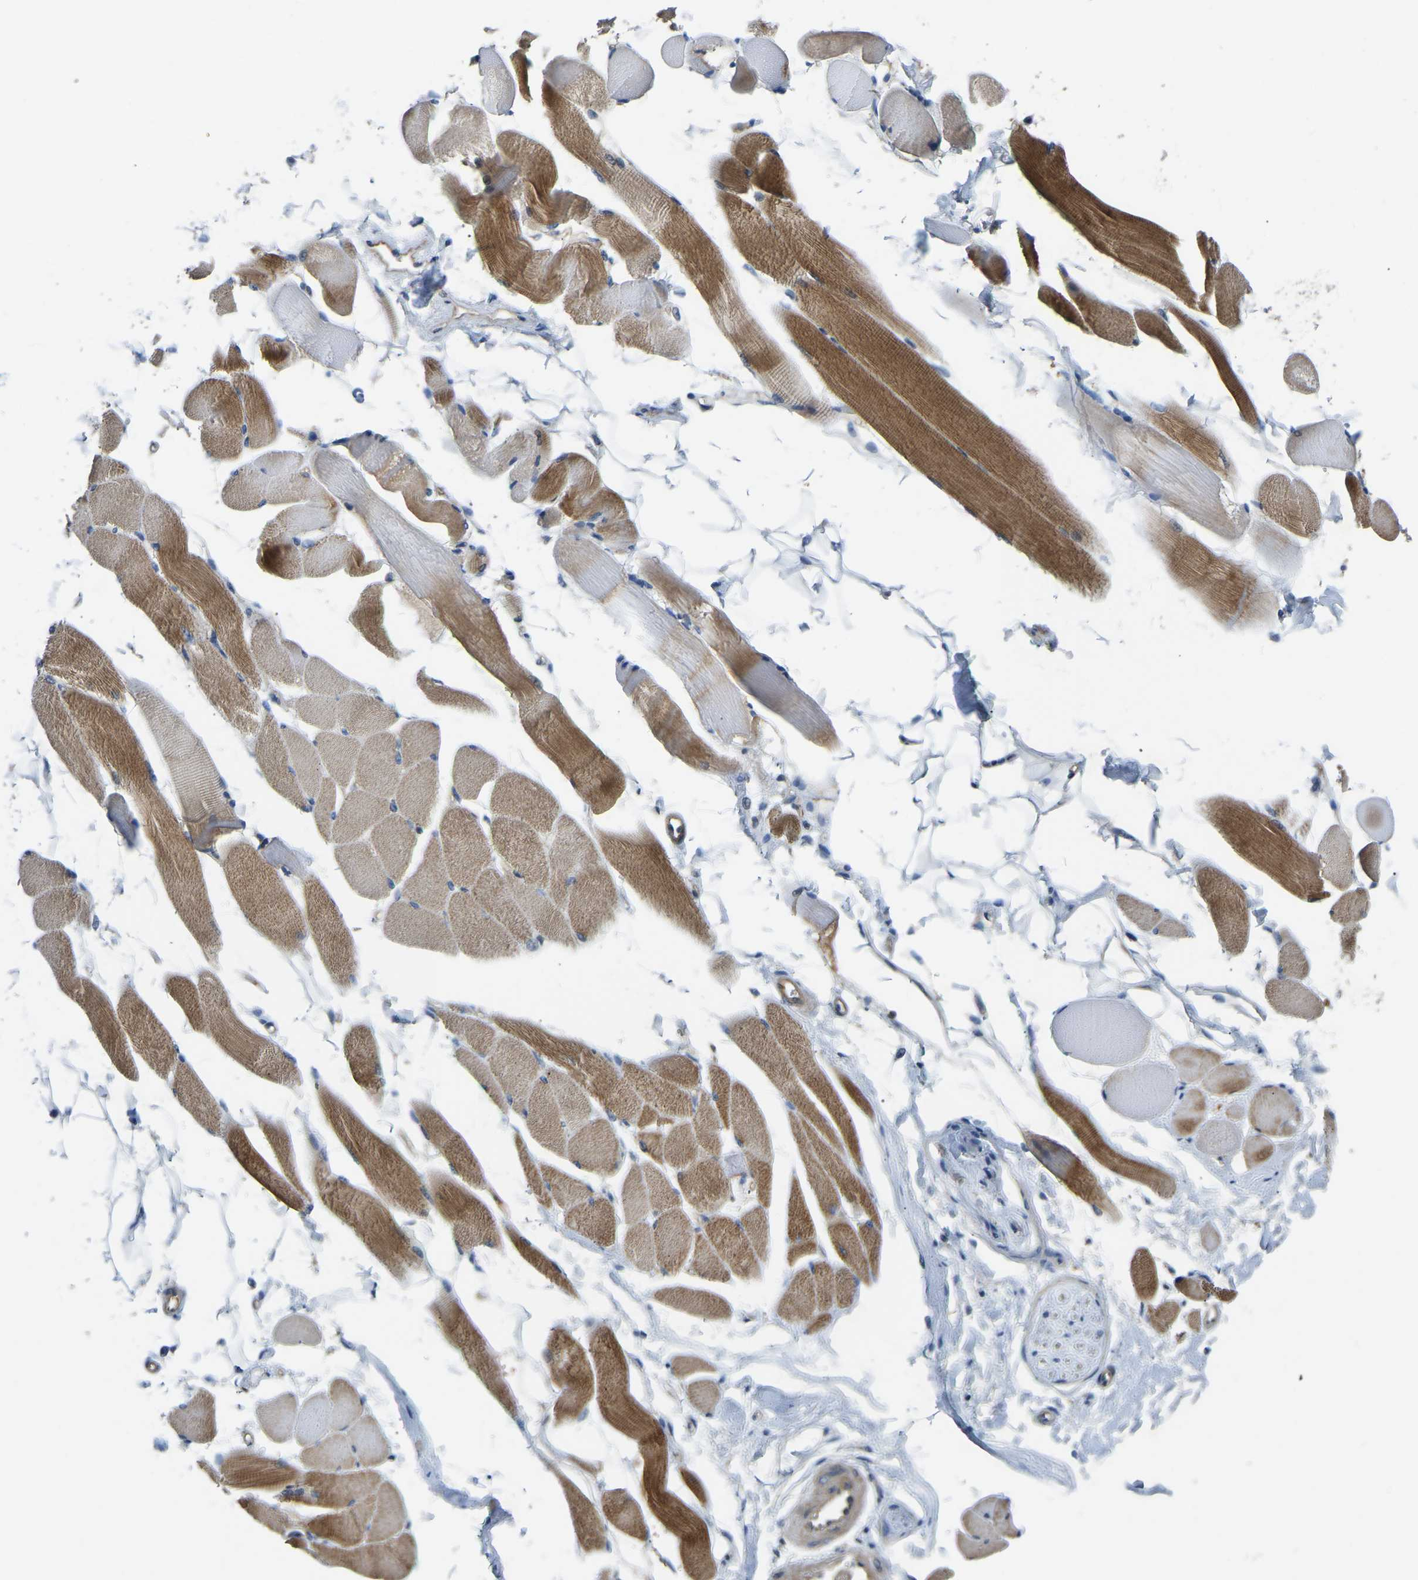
{"staining": {"intensity": "moderate", "quantity": "25%-75%", "location": "cytoplasmic/membranous"}, "tissue": "skeletal muscle", "cell_type": "Myocytes", "image_type": "normal", "snomed": [{"axis": "morphology", "description": "Normal tissue, NOS"}, {"axis": "topography", "description": "Skeletal muscle"}, {"axis": "topography", "description": "Peripheral nerve tissue"}], "caption": "Myocytes show medium levels of moderate cytoplasmic/membranous staining in about 25%-75% of cells in unremarkable skeletal muscle.", "gene": "HIGD2B", "patient": {"sex": "female", "age": 84}}